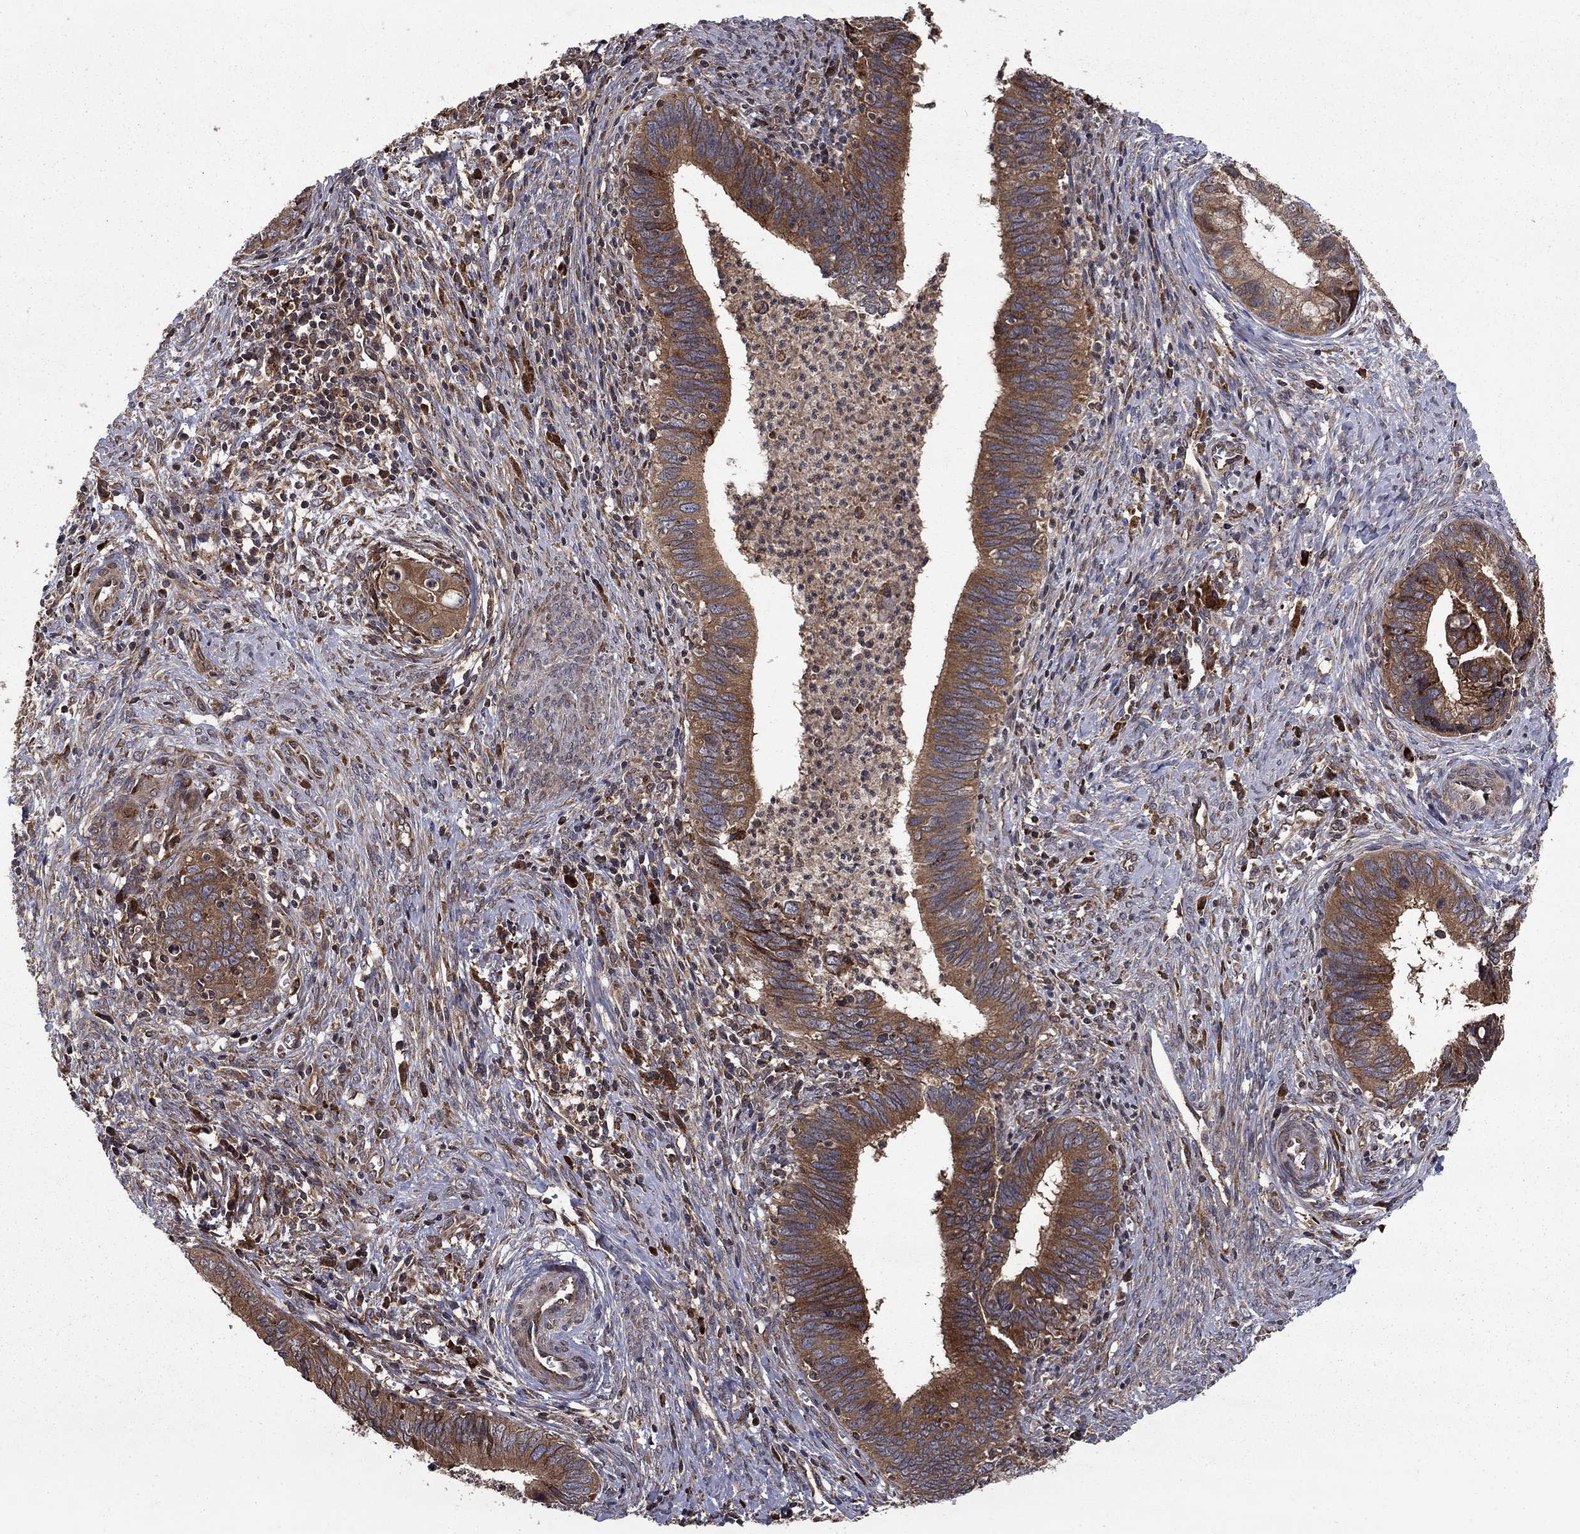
{"staining": {"intensity": "moderate", "quantity": ">75%", "location": "cytoplasmic/membranous"}, "tissue": "cervical cancer", "cell_type": "Tumor cells", "image_type": "cancer", "snomed": [{"axis": "morphology", "description": "Adenocarcinoma, NOS"}, {"axis": "topography", "description": "Cervix"}], "caption": "Brown immunohistochemical staining in adenocarcinoma (cervical) displays moderate cytoplasmic/membranous staining in about >75% of tumor cells. (DAB (3,3'-diaminobenzidine) IHC with brightfield microscopy, high magnification).", "gene": "BABAM2", "patient": {"sex": "female", "age": 42}}